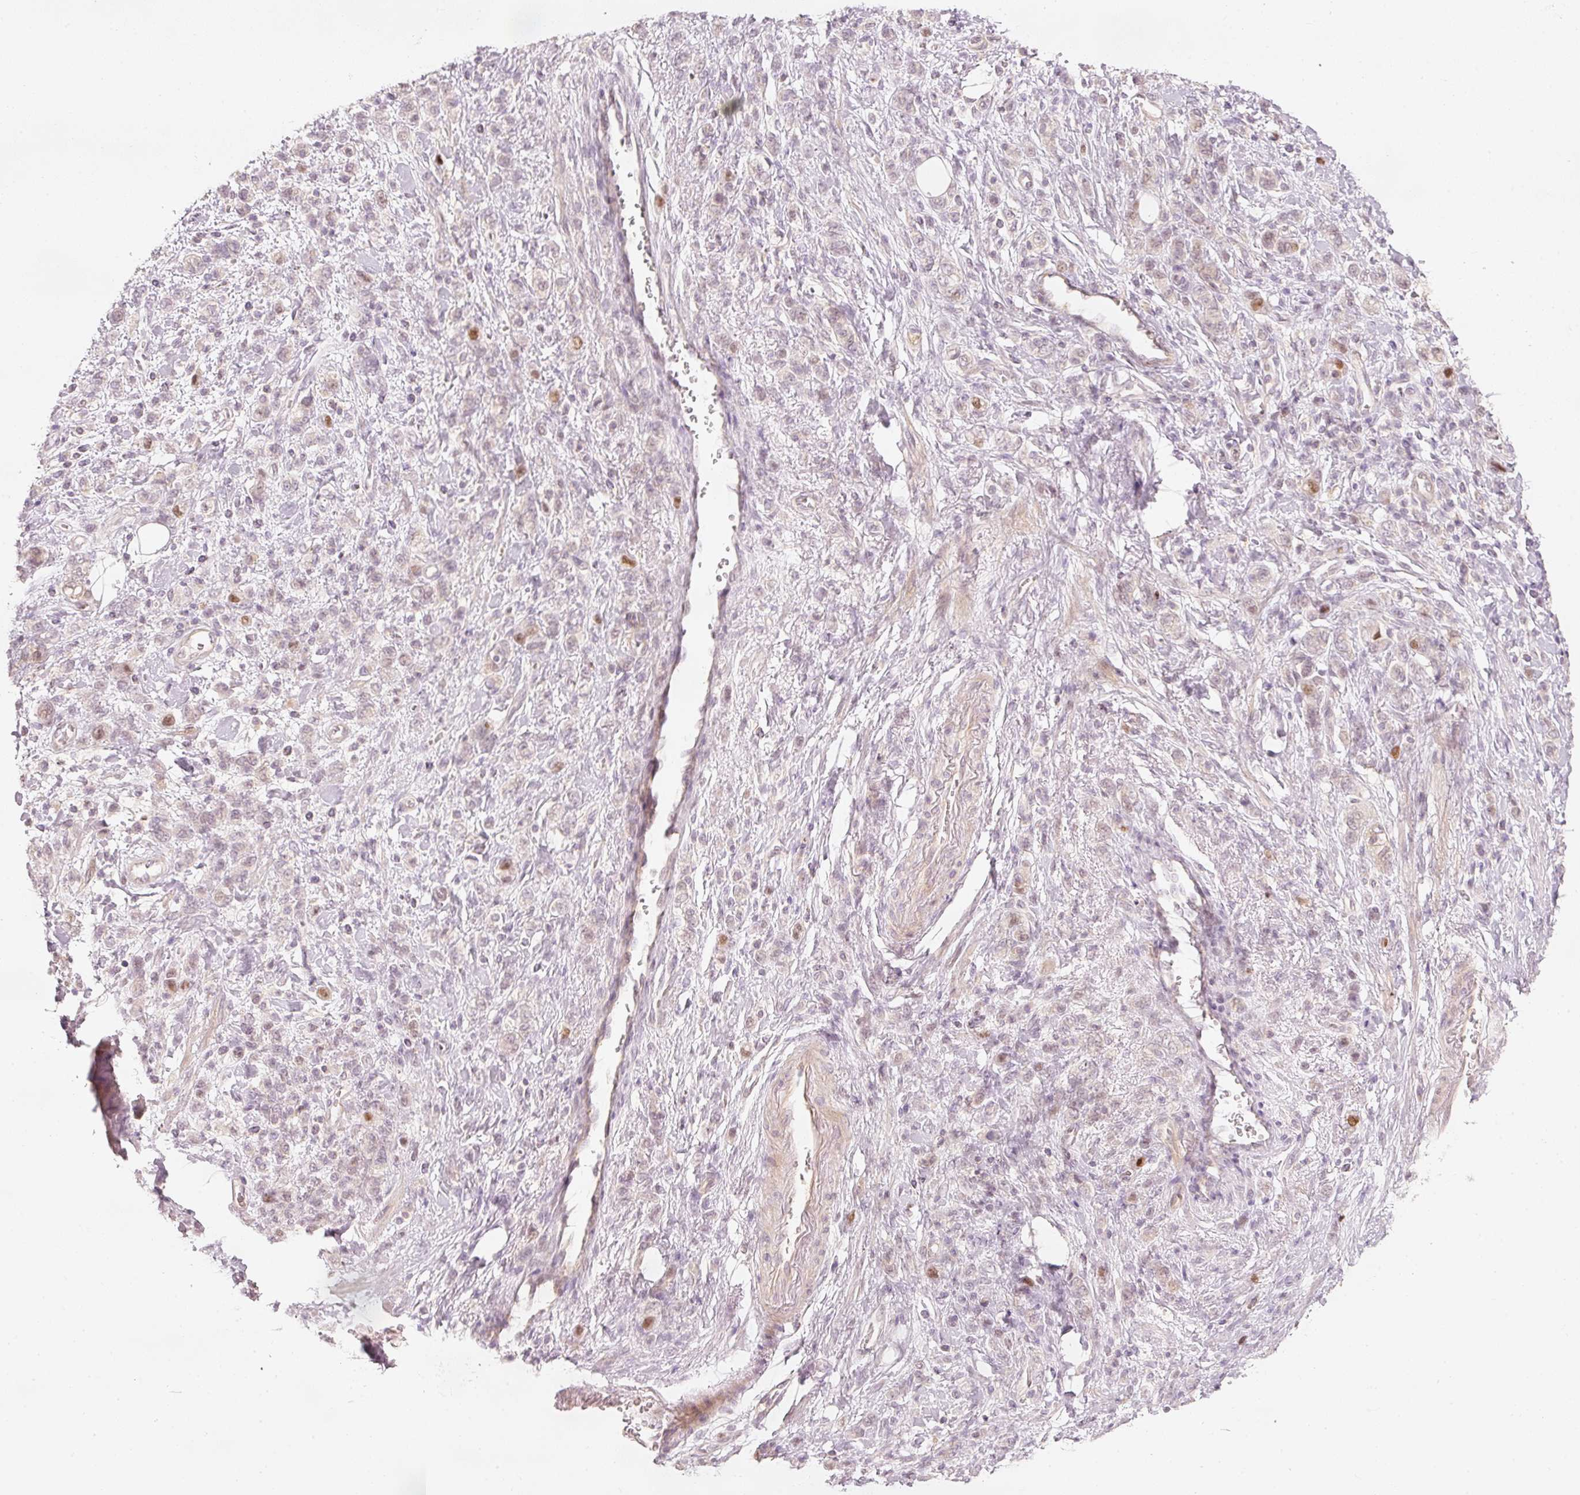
{"staining": {"intensity": "moderate", "quantity": "<25%", "location": "nuclear"}, "tissue": "stomach cancer", "cell_type": "Tumor cells", "image_type": "cancer", "snomed": [{"axis": "morphology", "description": "Adenocarcinoma, NOS"}, {"axis": "topography", "description": "Stomach"}], "caption": "Brown immunohistochemical staining in human stomach adenocarcinoma displays moderate nuclear staining in approximately <25% of tumor cells. (DAB IHC, brown staining for protein, blue staining for nuclei).", "gene": "TREX2", "patient": {"sex": "male", "age": 77}}